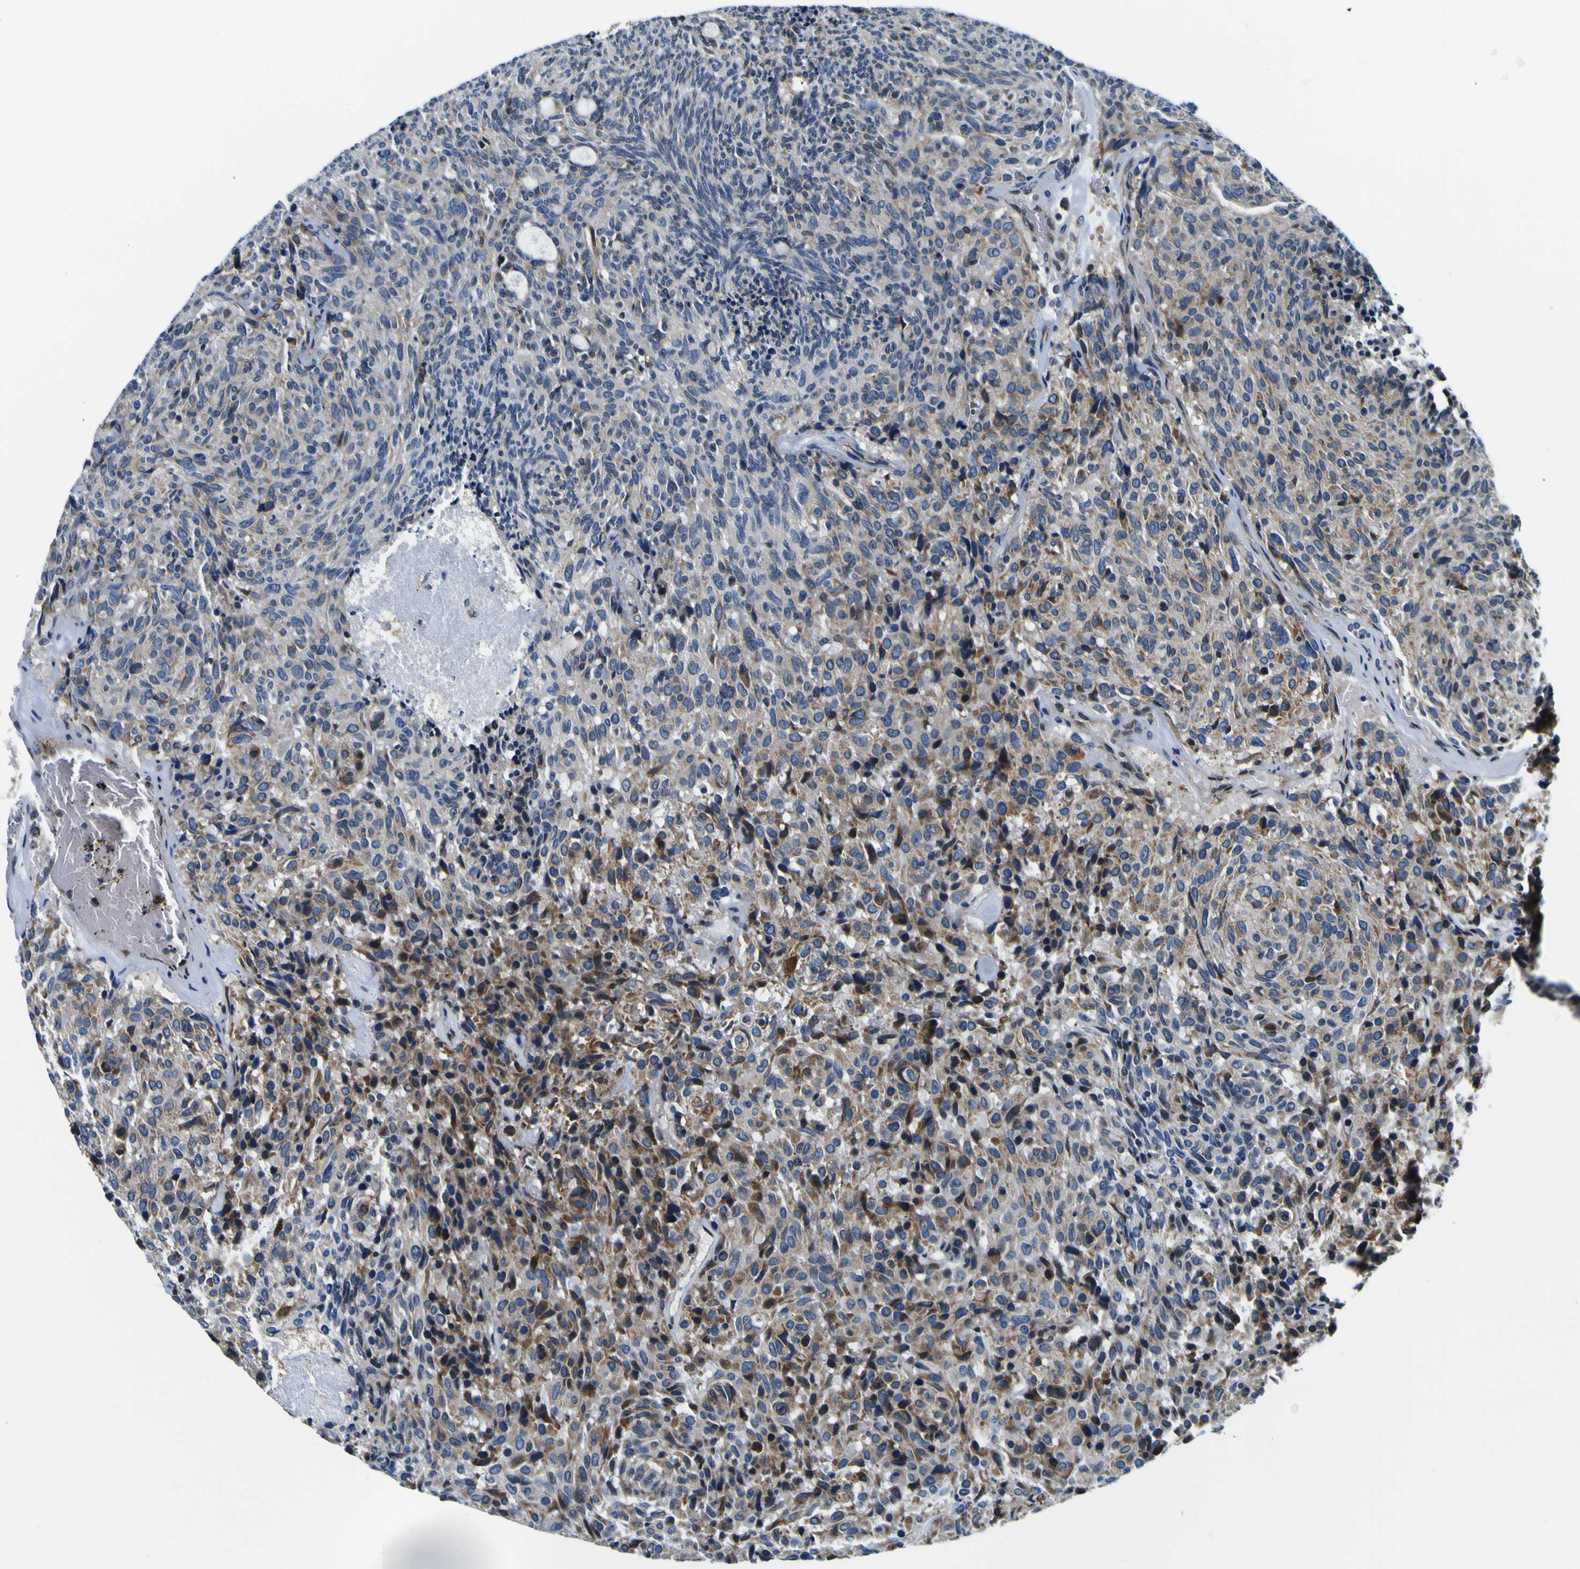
{"staining": {"intensity": "moderate", "quantity": "<25%", "location": "cytoplasmic/membranous"}, "tissue": "carcinoid", "cell_type": "Tumor cells", "image_type": "cancer", "snomed": [{"axis": "morphology", "description": "Carcinoid, malignant, NOS"}, {"axis": "topography", "description": "Pancreas"}], "caption": "A low amount of moderate cytoplasmic/membranous expression is identified in about <25% of tumor cells in carcinoid tissue.", "gene": "NLRP3", "patient": {"sex": "female", "age": 54}}